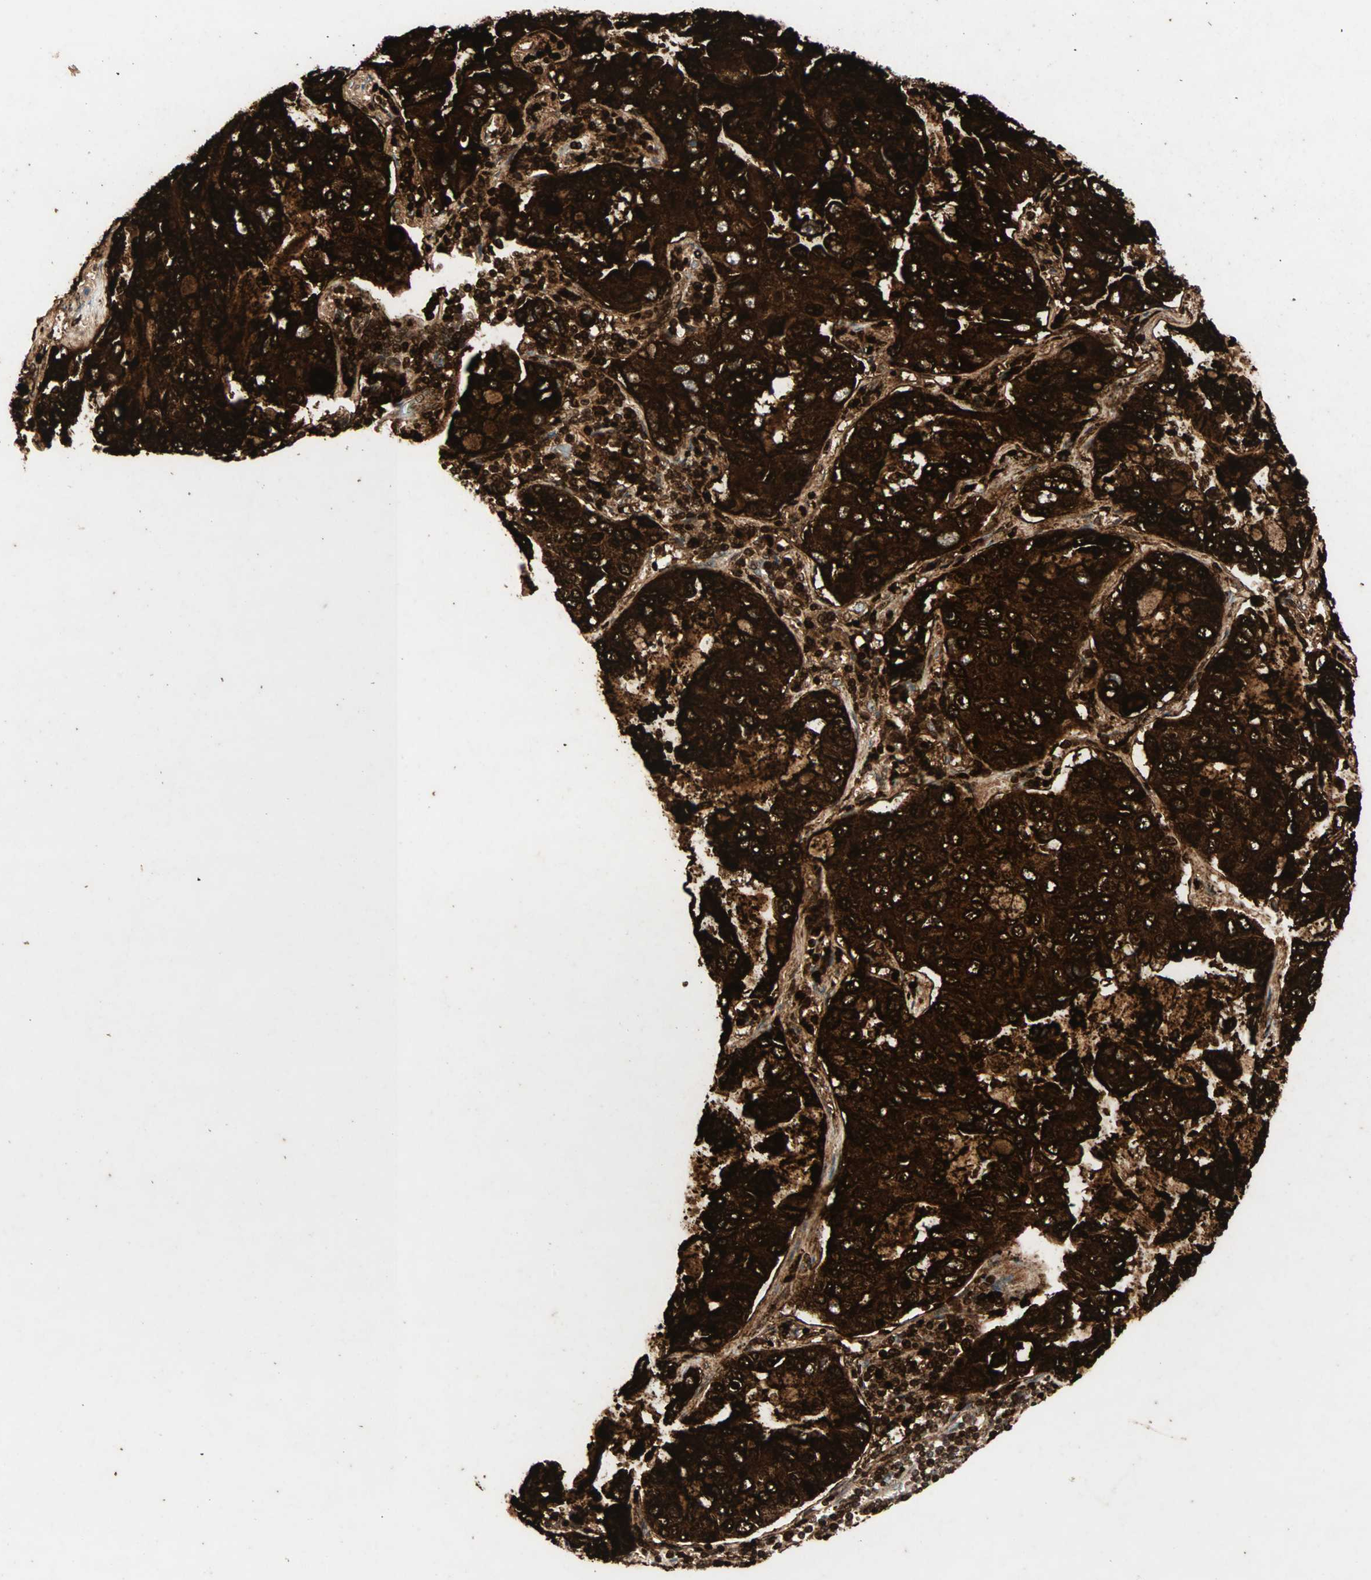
{"staining": {"intensity": "strong", "quantity": ">75%", "location": "cytoplasmic/membranous,nuclear"}, "tissue": "lung cancer", "cell_type": "Tumor cells", "image_type": "cancer", "snomed": [{"axis": "morphology", "description": "Adenocarcinoma, NOS"}, {"axis": "topography", "description": "Lung"}], "caption": "This is a histology image of immunohistochemistry staining of lung cancer (adenocarcinoma), which shows strong staining in the cytoplasmic/membranous and nuclear of tumor cells.", "gene": "CEACAM6", "patient": {"sex": "male", "age": 64}}